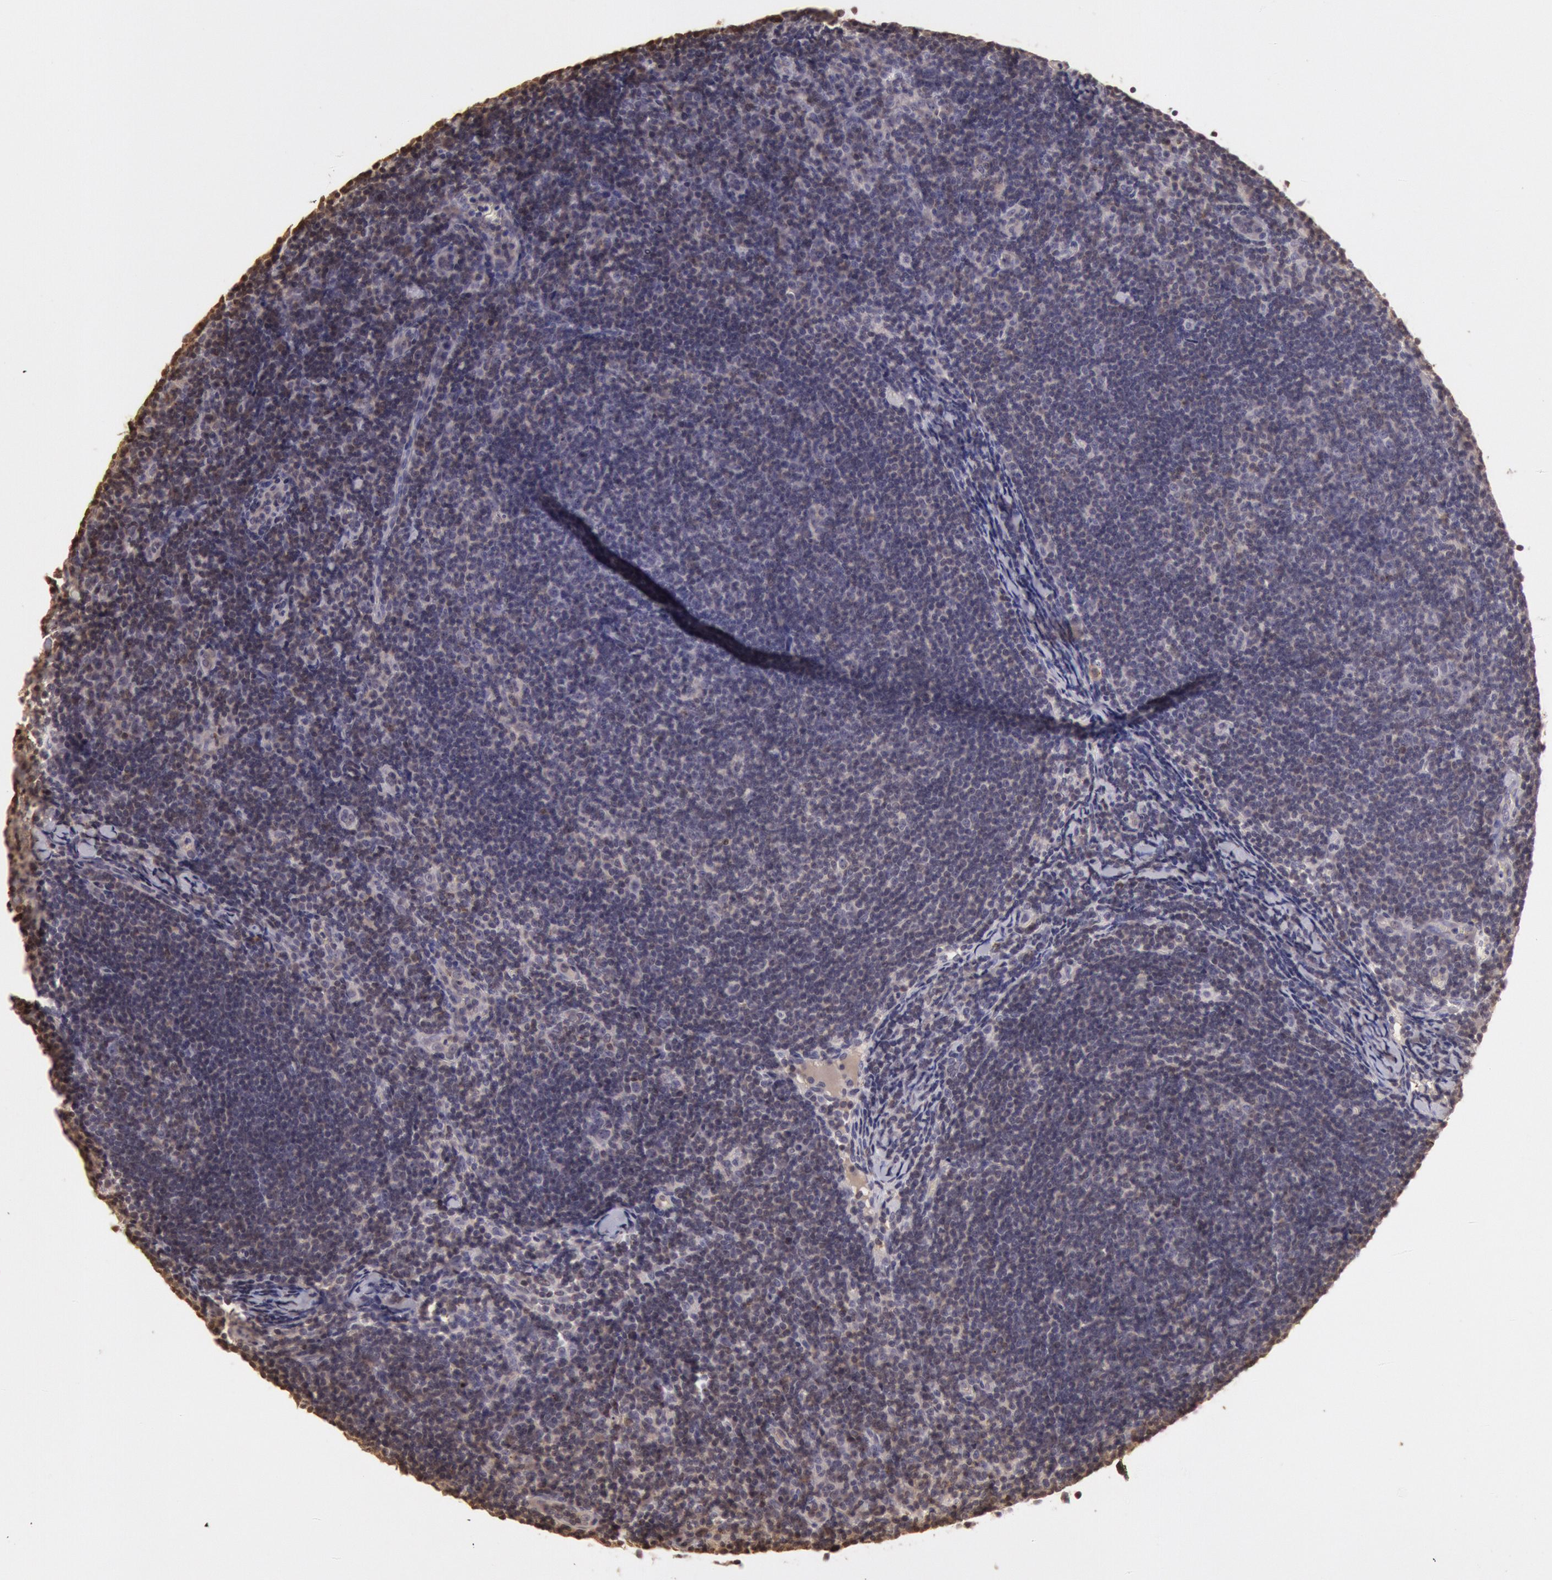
{"staining": {"intensity": "weak", "quantity": "<25%", "location": "nuclear"}, "tissue": "lymphoma", "cell_type": "Tumor cells", "image_type": "cancer", "snomed": [{"axis": "morphology", "description": "Malignant lymphoma, non-Hodgkin's type, Low grade"}, {"axis": "topography", "description": "Lymph node"}], "caption": "Immunohistochemistry of human lymphoma displays no positivity in tumor cells.", "gene": "SOD1", "patient": {"sex": "male", "age": 49}}